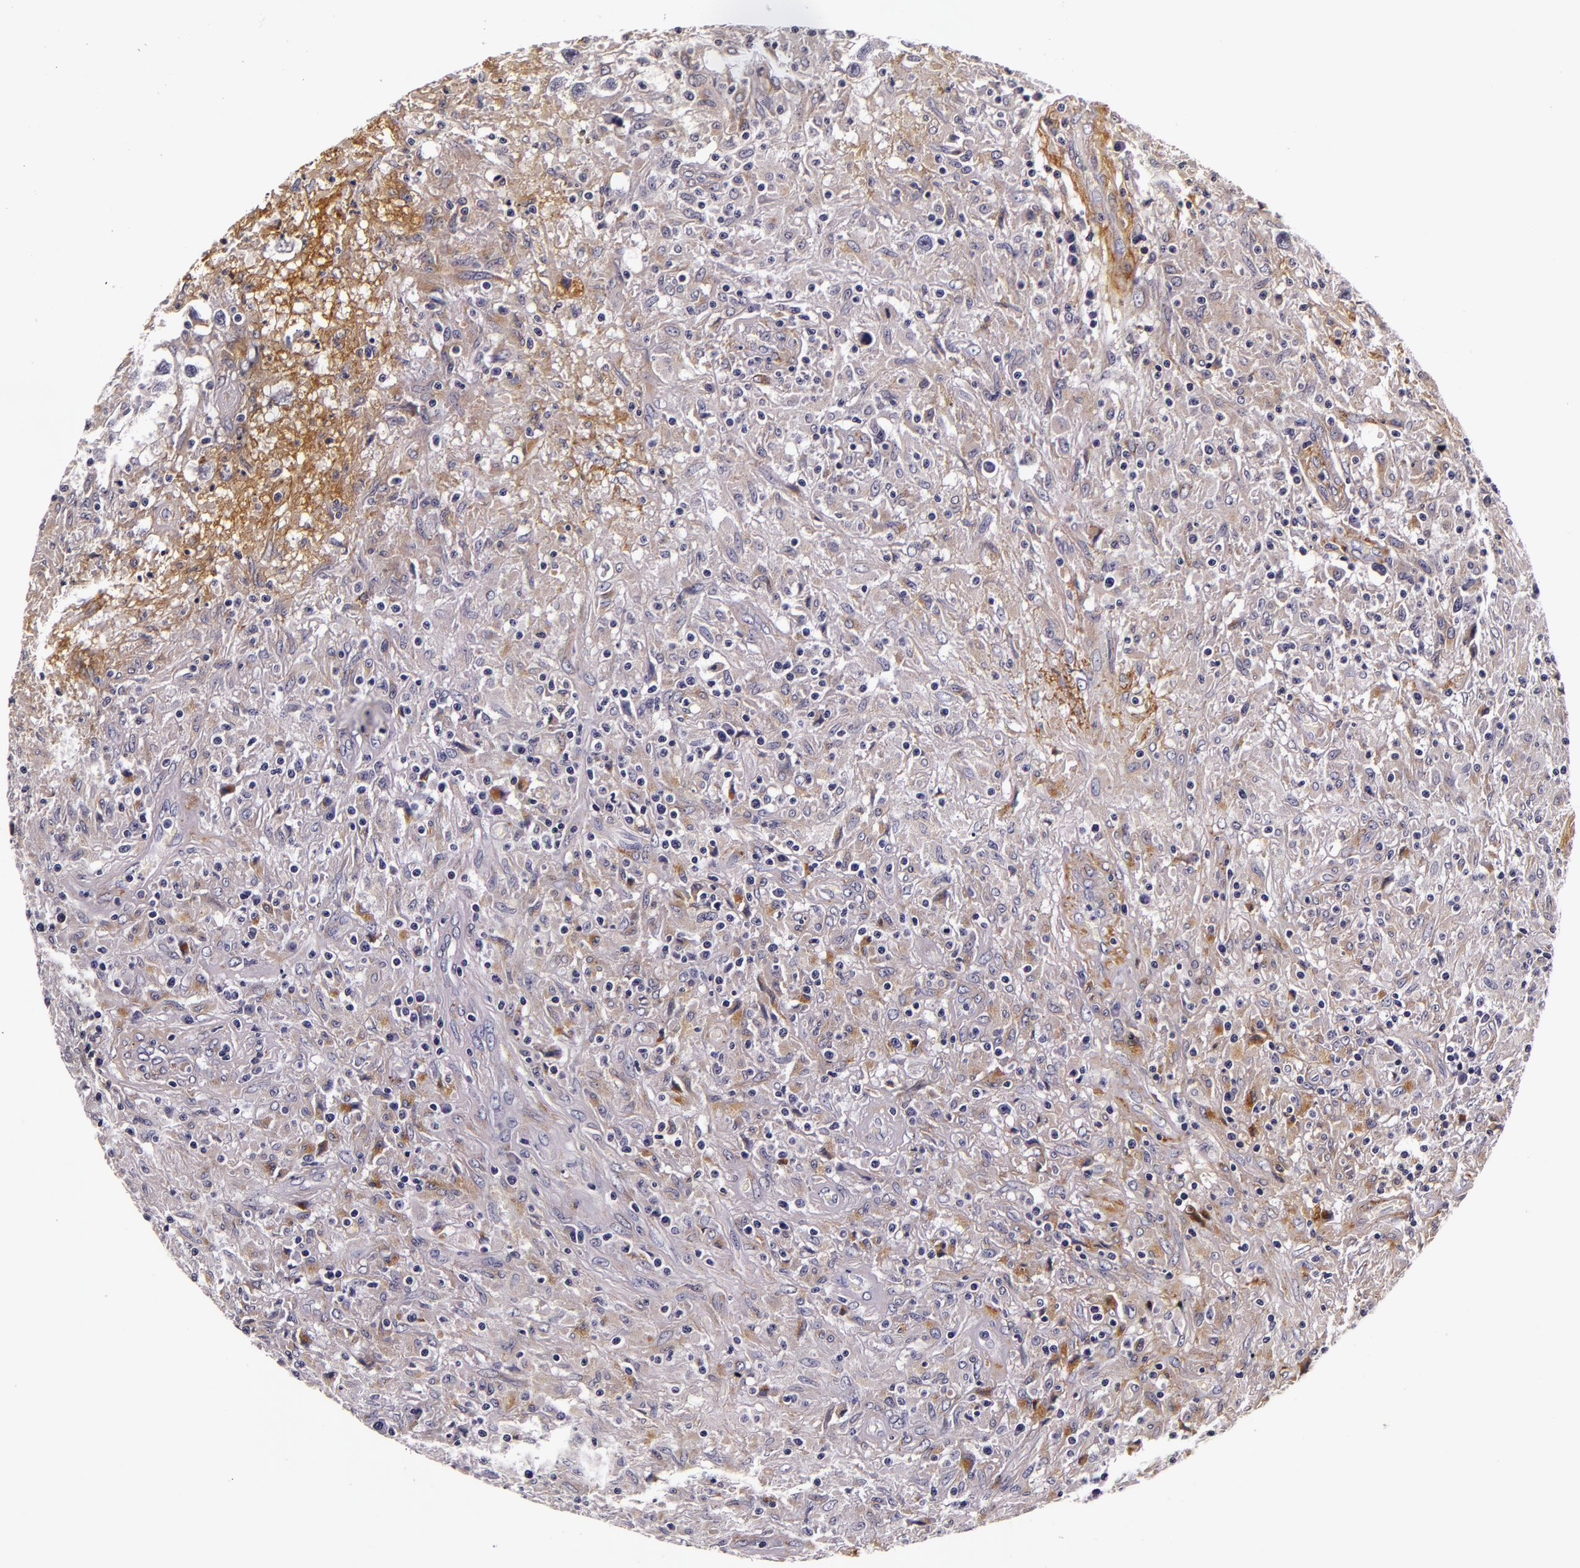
{"staining": {"intensity": "negative", "quantity": "none", "location": "none"}, "tissue": "testis cancer", "cell_type": "Tumor cells", "image_type": "cancer", "snomed": [{"axis": "morphology", "description": "Seminoma, NOS"}, {"axis": "topography", "description": "Testis"}], "caption": "Testis seminoma was stained to show a protein in brown. There is no significant positivity in tumor cells. (DAB IHC, high magnification).", "gene": "LGALS3BP", "patient": {"sex": "male", "age": 34}}